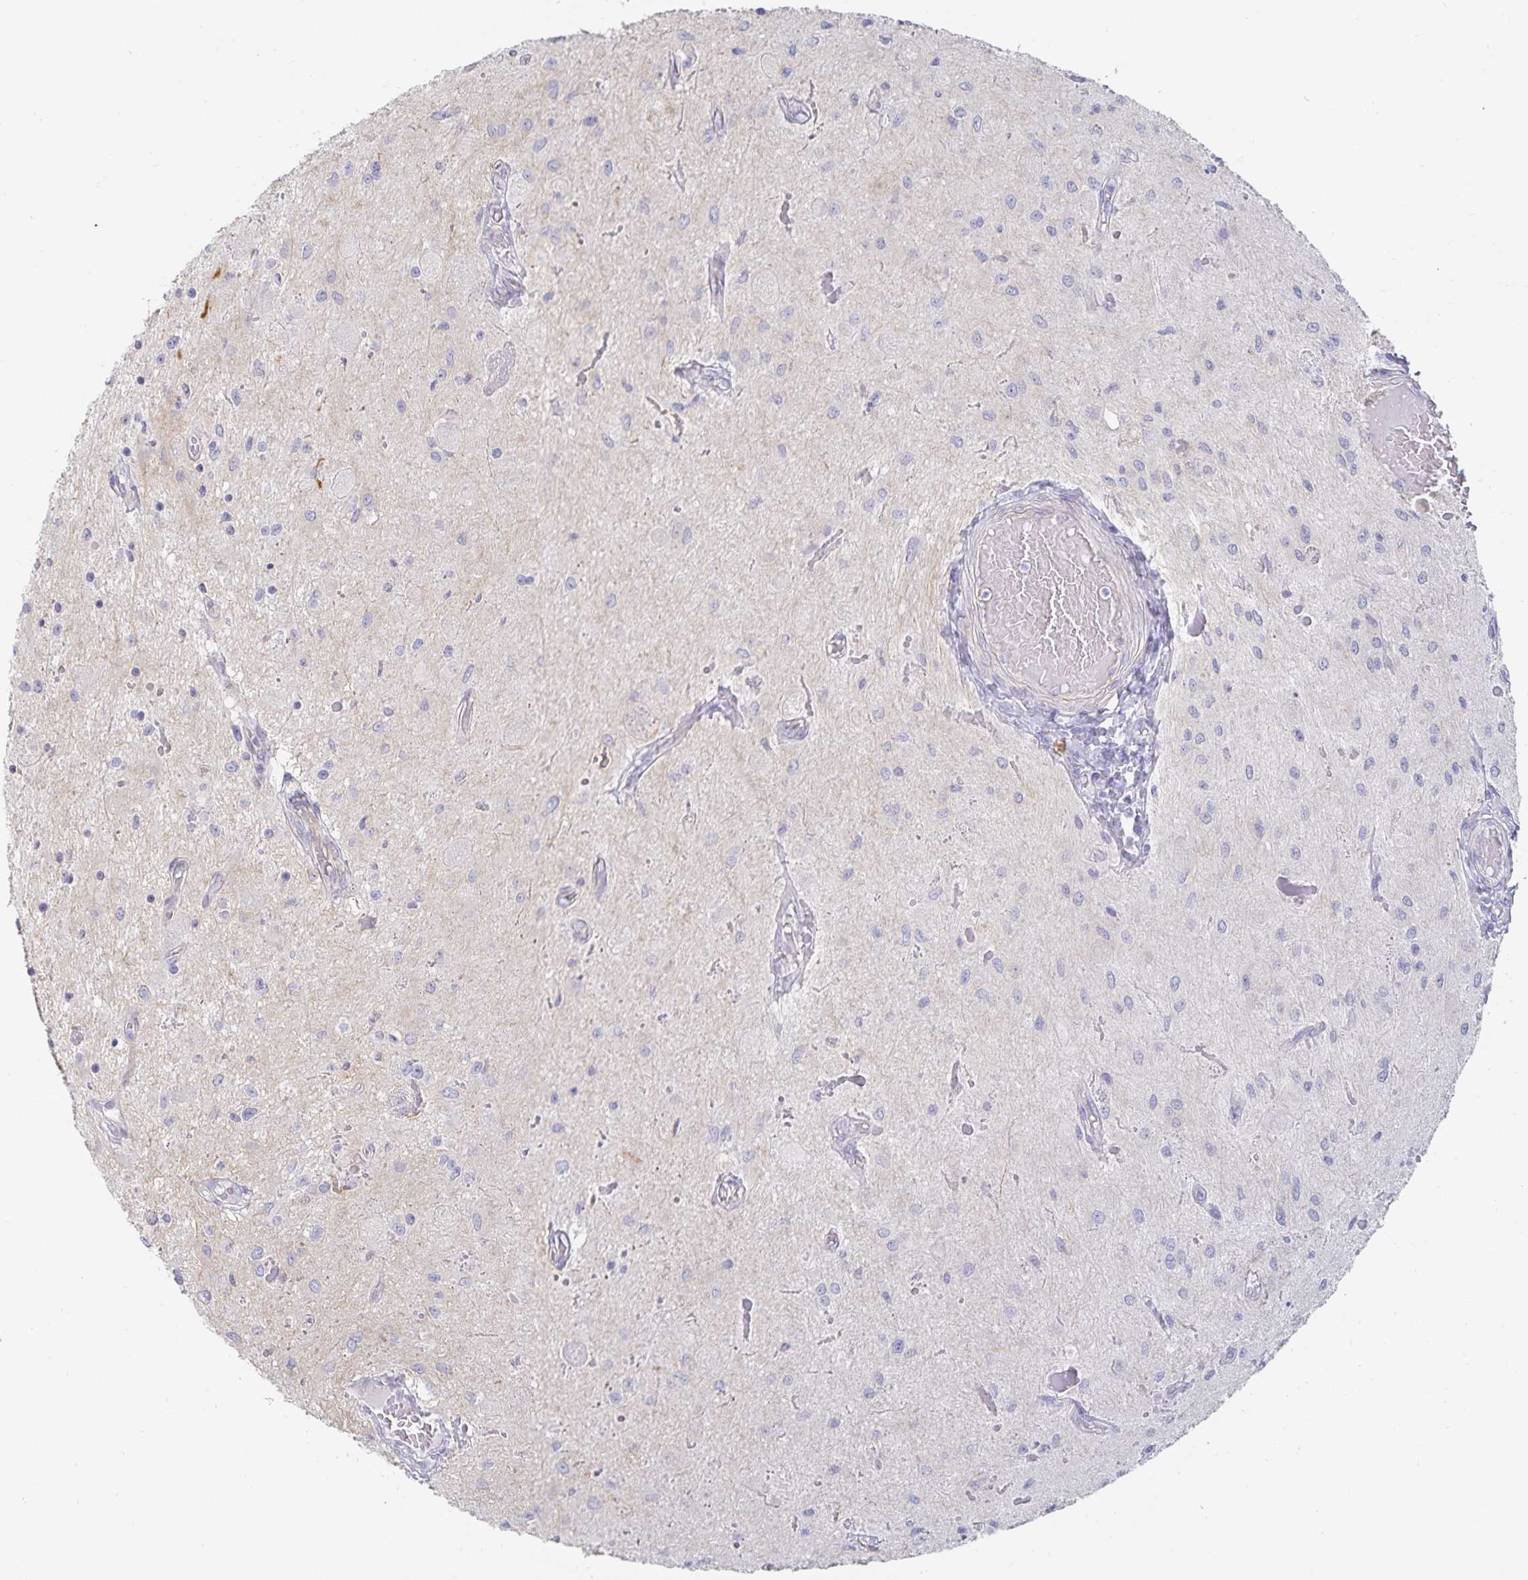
{"staining": {"intensity": "weak", "quantity": "<25%", "location": "cytoplasmic/membranous"}, "tissue": "glioma", "cell_type": "Tumor cells", "image_type": "cancer", "snomed": [{"axis": "morphology", "description": "Glioma, malignant, Low grade"}, {"axis": "topography", "description": "Cerebellum"}], "caption": "Malignant glioma (low-grade) was stained to show a protein in brown. There is no significant staining in tumor cells. (DAB IHC, high magnification).", "gene": "SFTPA1", "patient": {"sex": "female", "age": 14}}